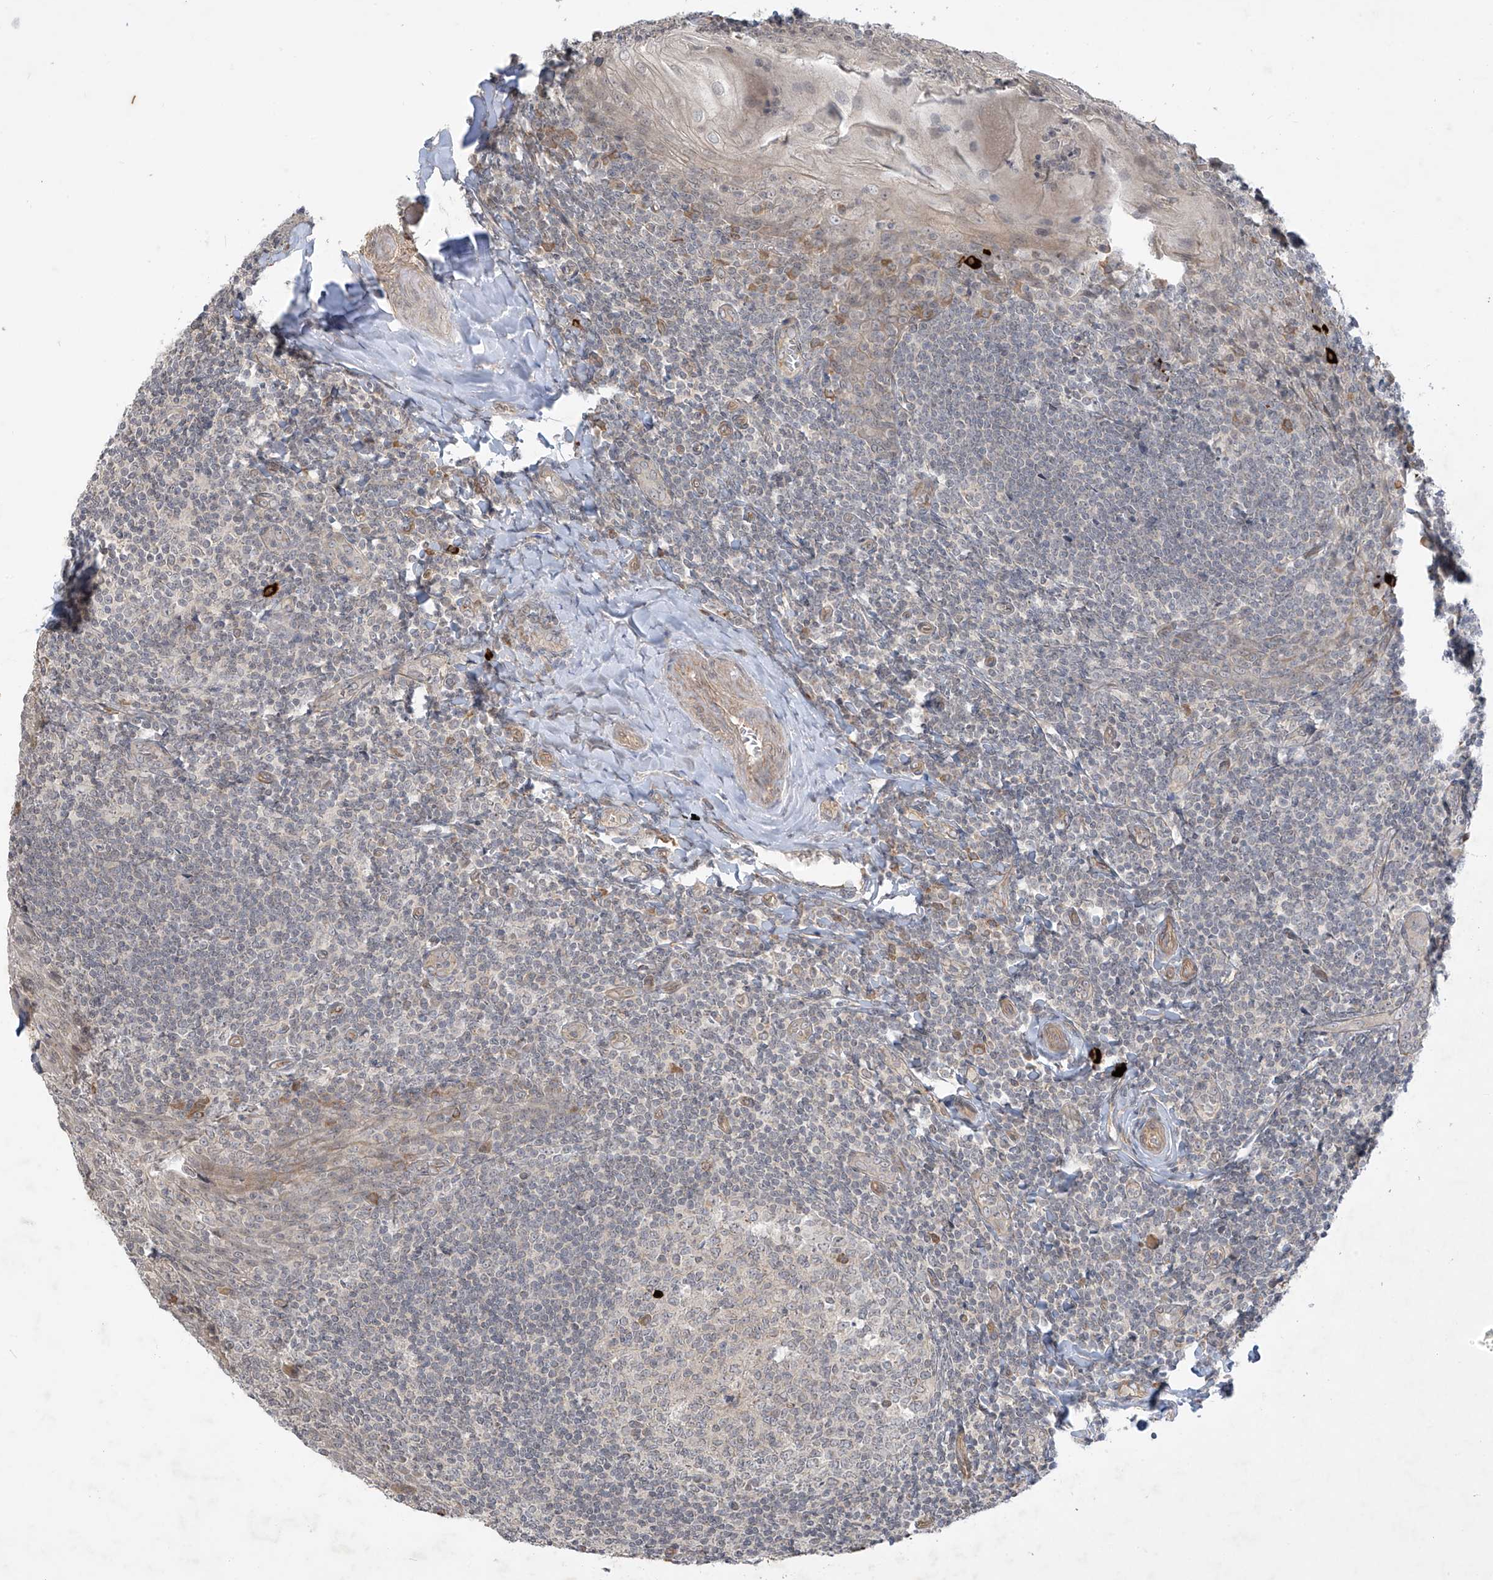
{"staining": {"intensity": "negative", "quantity": "none", "location": "none"}, "tissue": "tonsil", "cell_type": "Germinal center cells", "image_type": "normal", "snomed": [{"axis": "morphology", "description": "Normal tissue, NOS"}, {"axis": "topography", "description": "Tonsil"}], "caption": "IHC image of benign tonsil stained for a protein (brown), which reveals no staining in germinal center cells.", "gene": "DGKQ", "patient": {"sex": "male", "age": 27}}